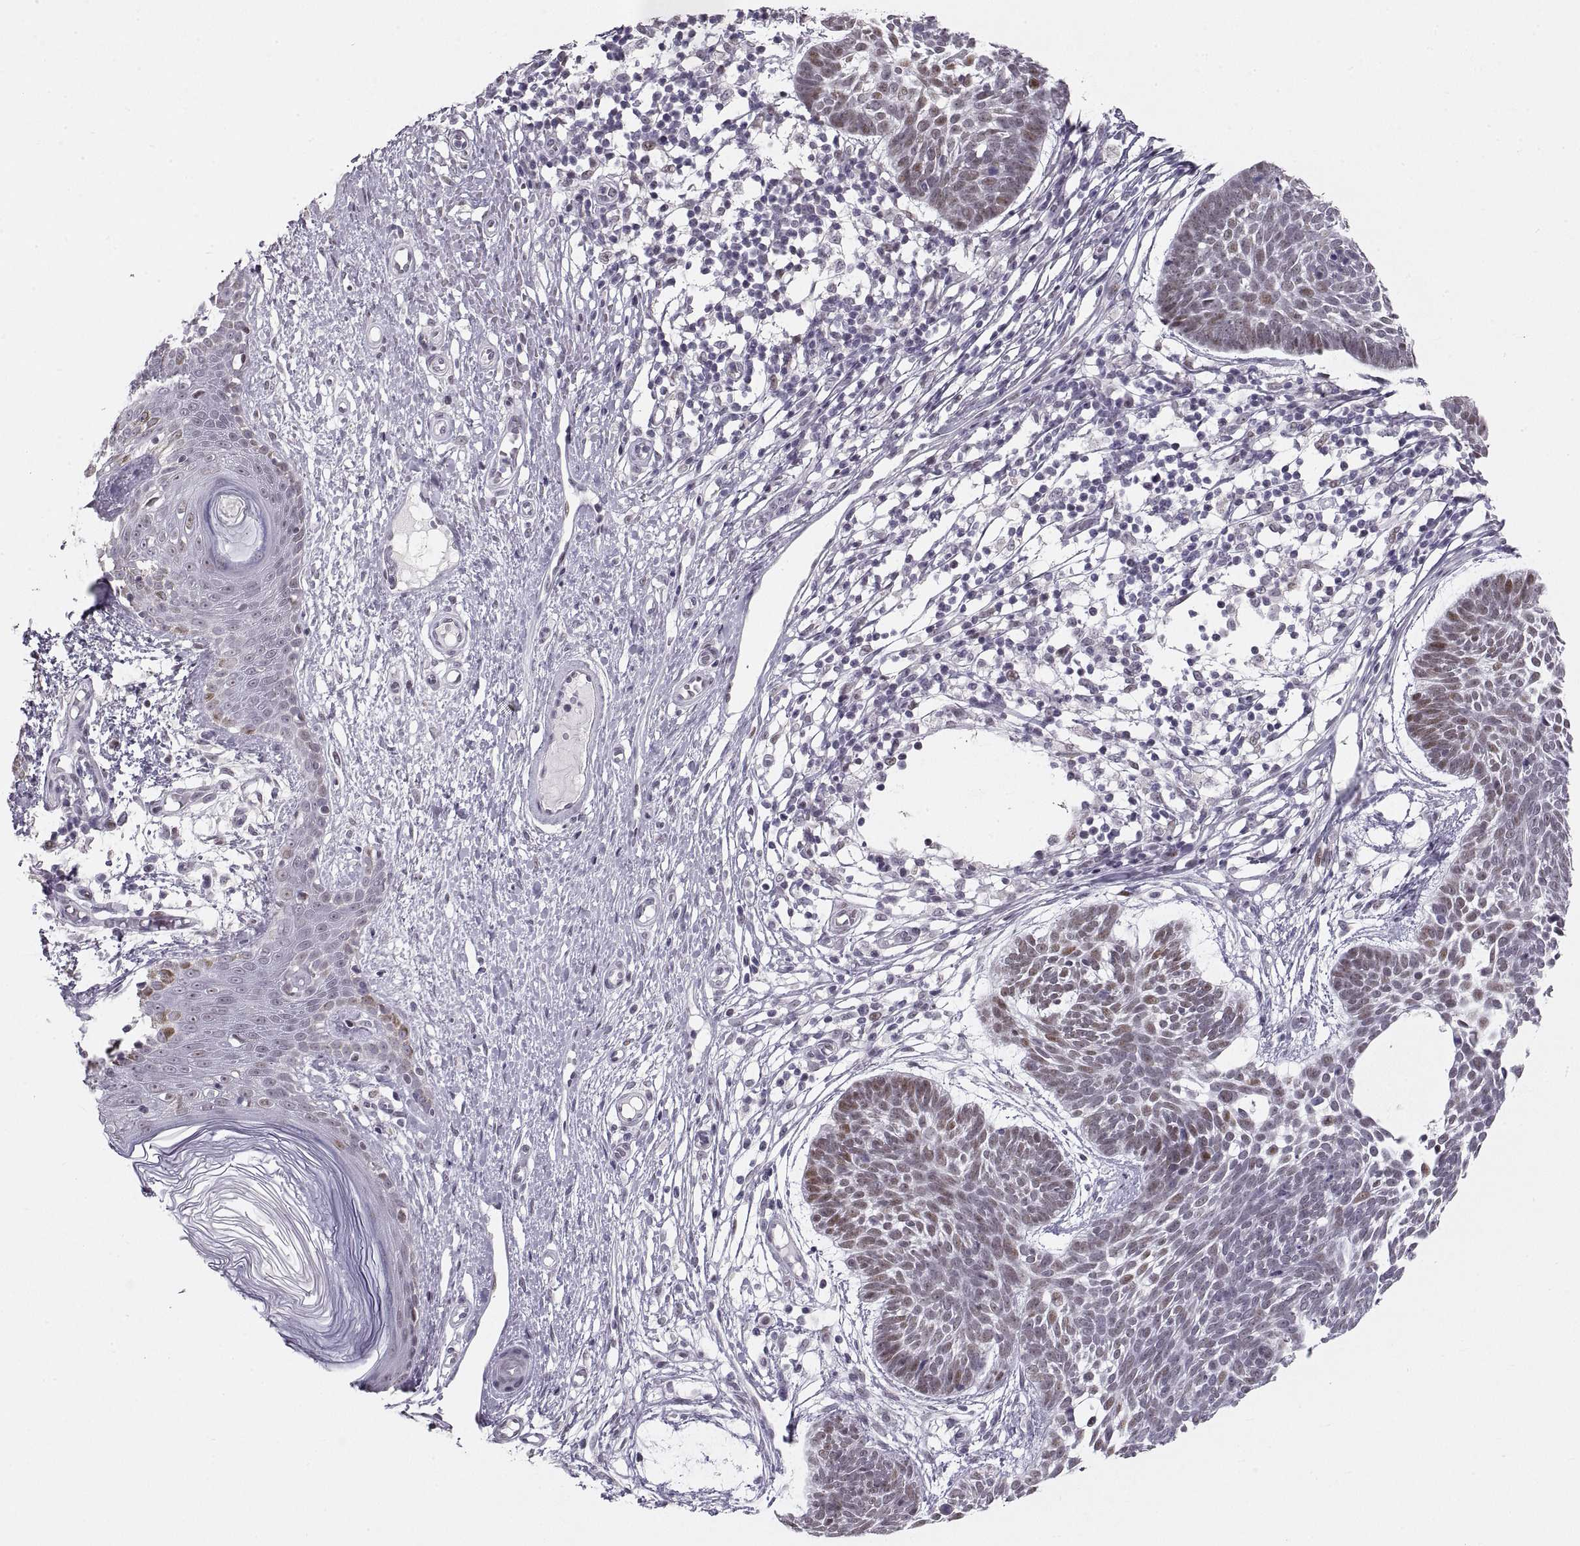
{"staining": {"intensity": "moderate", "quantity": "<25%", "location": "nuclear"}, "tissue": "skin cancer", "cell_type": "Tumor cells", "image_type": "cancer", "snomed": [{"axis": "morphology", "description": "Basal cell carcinoma"}, {"axis": "topography", "description": "Skin"}], "caption": "Tumor cells demonstrate low levels of moderate nuclear expression in approximately <25% of cells in basal cell carcinoma (skin).", "gene": "NANOS3", "patient": {"sex": "male", "age": 85}}